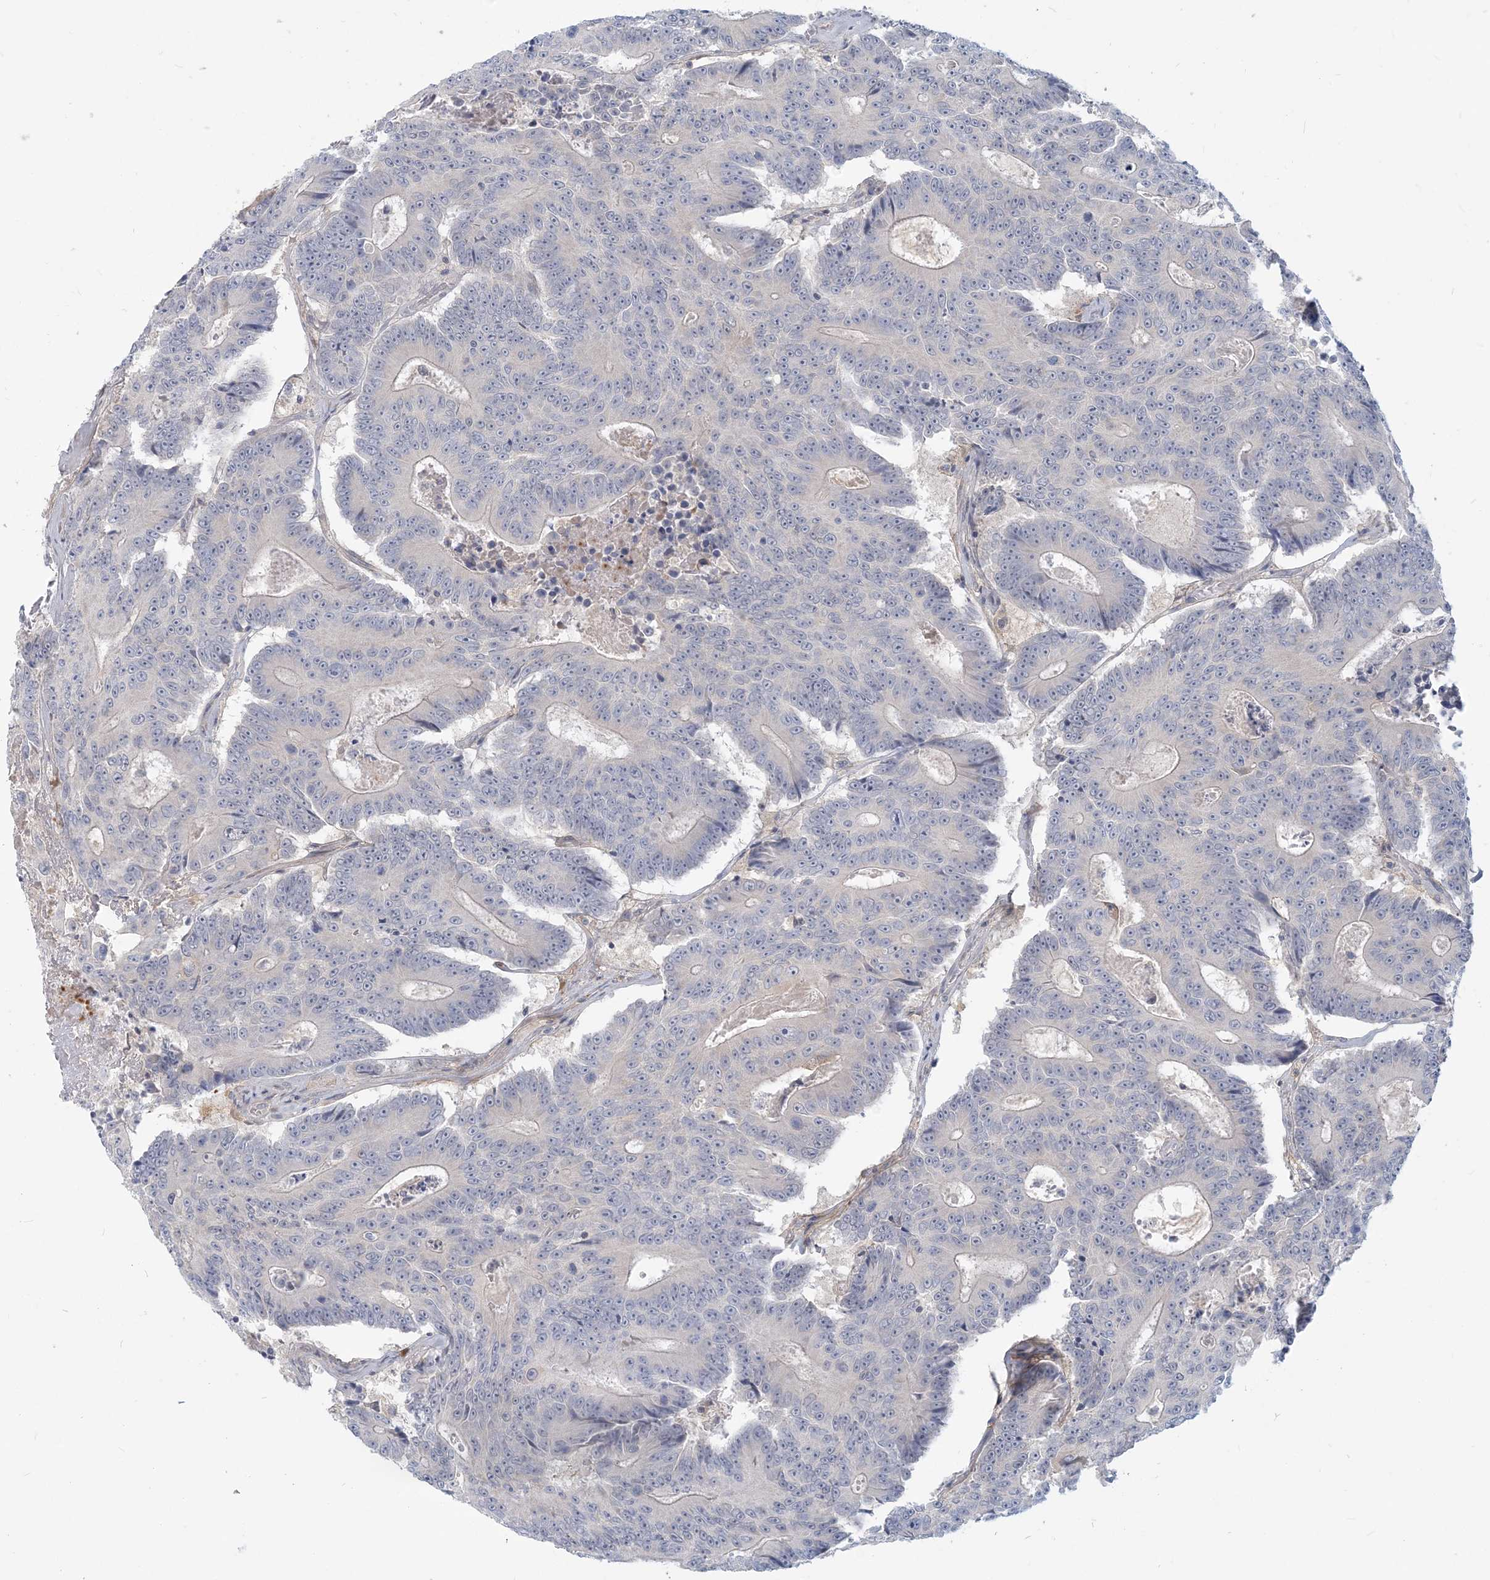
{"staining": {"intensity": "negative", "quantity": "none", "location": "none"}, "tissue": "colorectal cancer", "cell_type": "Tumor cells", "image_type": "cancer", "snomed": [{"axis": "morphology", "description": "Adenocarcinoma, NOS"}, {"axis": "topography", "description": "Colon"}], "caption": "An immunohistochemistry micrograph of colorectal cancer is shown. There is no staining in tumor cells of colorectal cancer.", "gene": "GMPPA", "patient": {"sex": "male", "age": 83}}